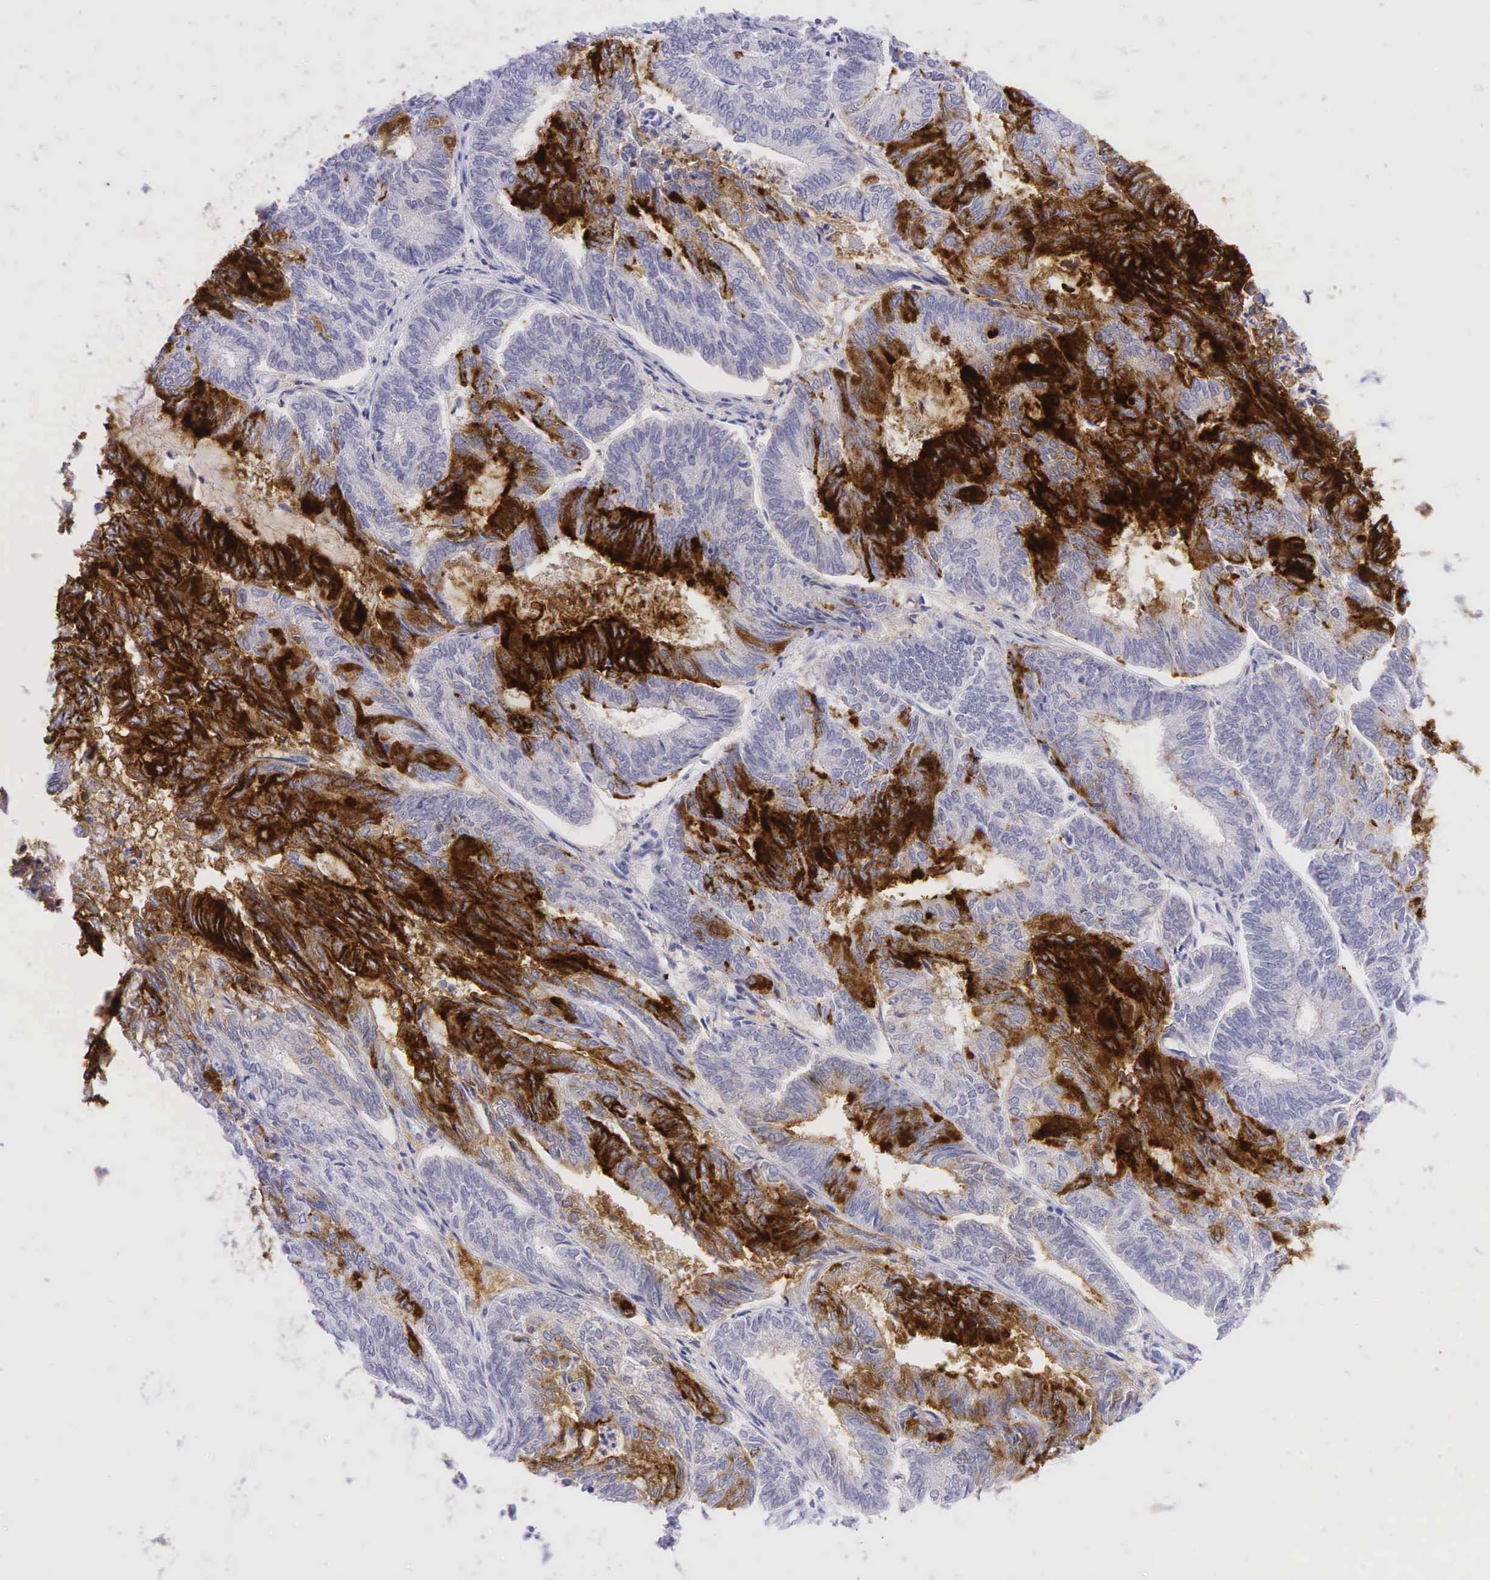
{"staining": {"intensity": "strong", "quantity": "25%-75%", "location": "cytoplasmic/membranous,nuclear"}, "tissue": "endometrial cancer", "cell_type": "Tumor cells", "image_type": "cancer", "snomed": [{"axis": "morphology", "description": "Adenocarcinoma, NOS"}, {"axis": "topography", "description": "Endometrium"}], "caption": "Endometrial cancer (adenocarcinoma) stained with DAB IHC displays high levels of strong cytoplasmic/membranous and nuclear staining in about 25%-75% of tumor cells.", "gene": "AR", "patient": {"sex": "female", "age": 59}}